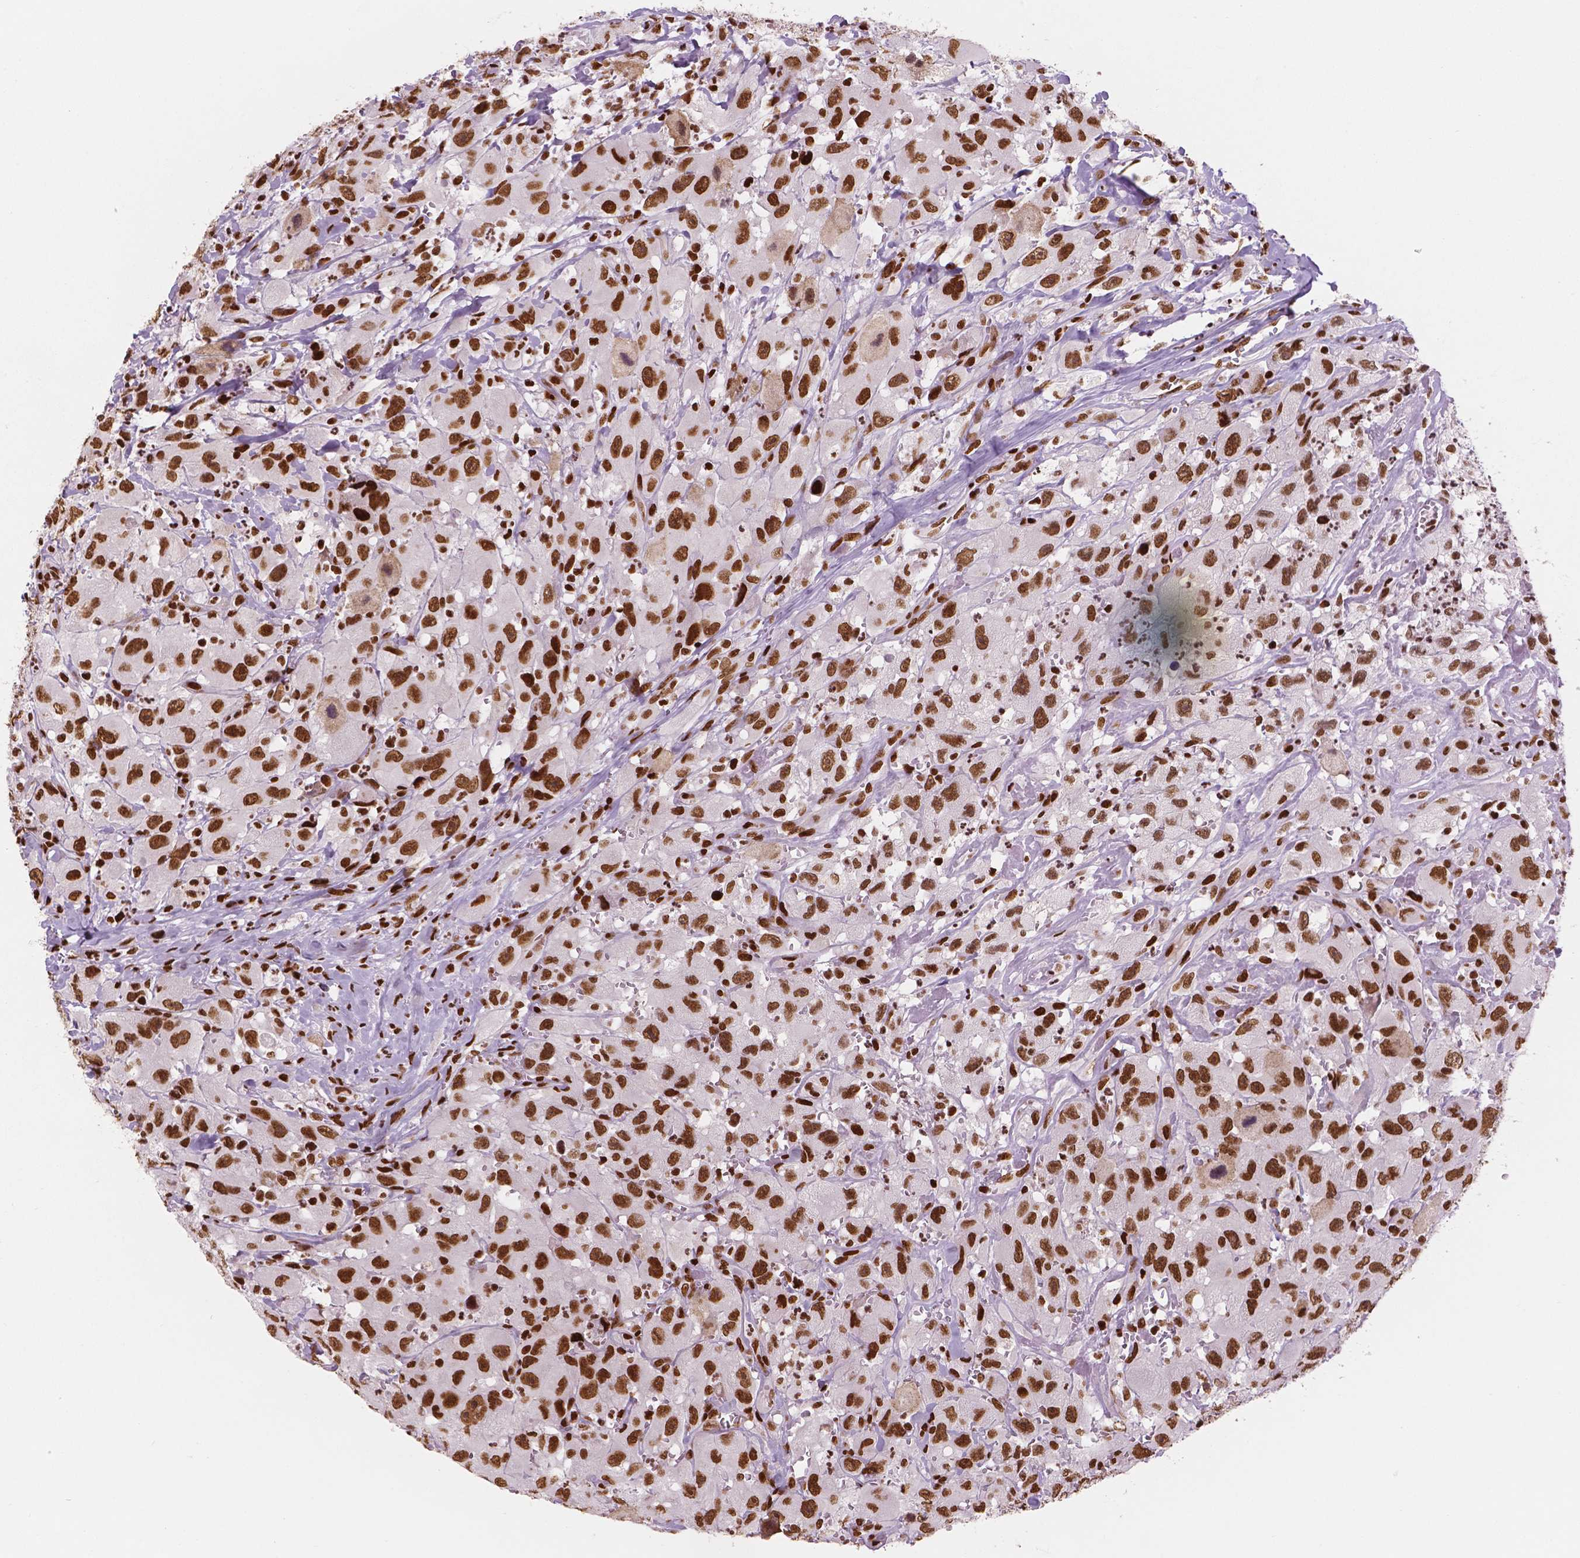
{"staining": {"intensity": "strong", "quantity": ">75%", "location": "nuclear"}, "tissue": "head and neck cancer", "cell_type": "Tumor cells", "image_type": "cancer", "snomed": [{"axis": "morphology", "description": "Squamous cell carcinoma, NOS"}, {"axis": "morphology", "description": "Squamous cell carcinoma, metastatic, NOS"}, {"axis": "topography", "description": "Oral tissue"}, {"axis": "topography", "description": "Head-Neck"}], "caption": "Strong nuclear positivity for a protein is appreciated in approximately >75% of tumor cells of metastatic squamous cell carcinoma (head and neck) using IHC.", "gene": "BRD4", "patient": {"sex": "female", "age": 85}}